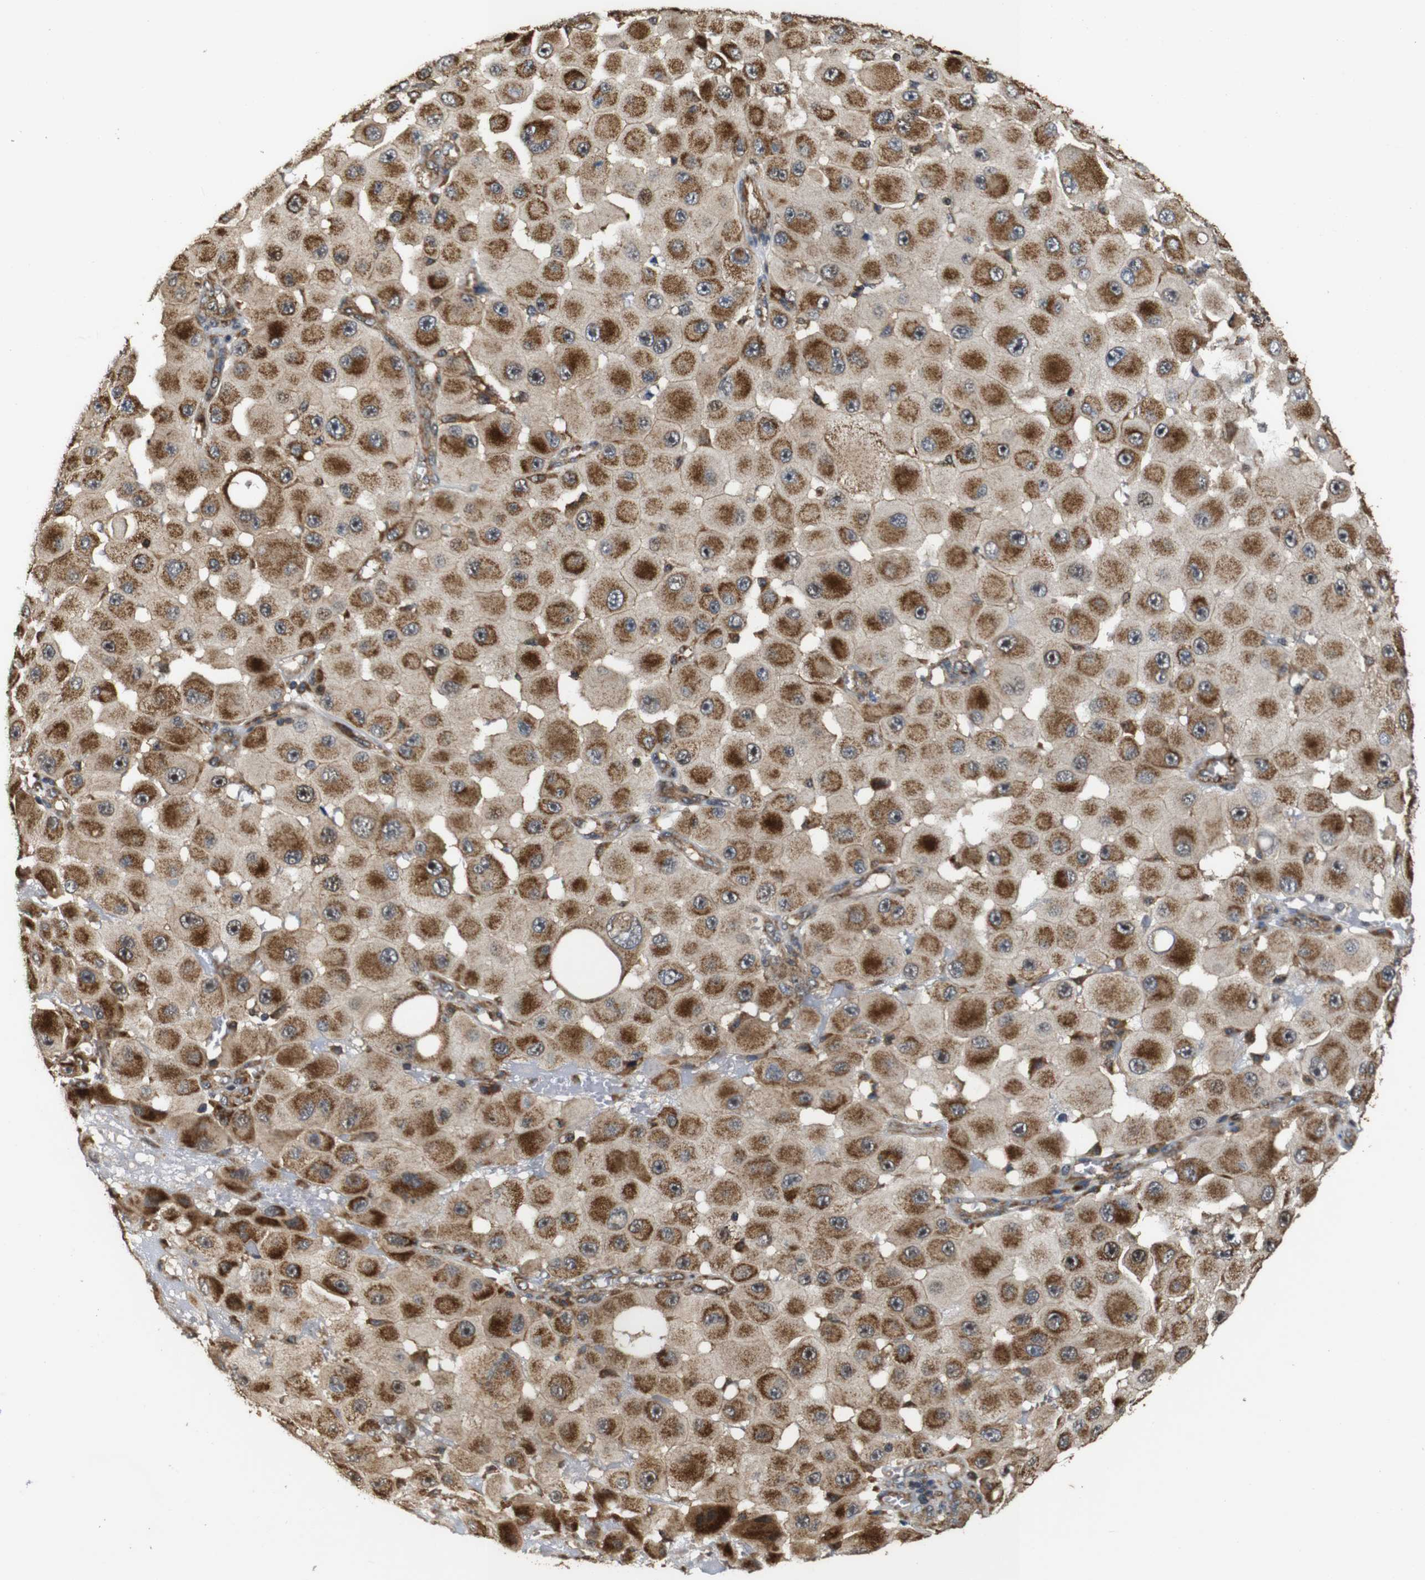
{"staining": {"intensity": "strong", "quantity": "25%-75%", "location": "cytoplasmic/membranous"}, "tissue": "melanoma", "cell_type": "Tumor cells", "image_type": "cancer", "snomed": [{"axis": "morphology", "description": "Malignant melanoma, NOS"}, {"axis": "topography", "description": "Skin"}], "caption": "Melanoma was stained to show a protein in brown. There is high levels of strong cytoplasmic/membranous expression in about 25%-75% of tumor cells. The protein of interest is shown in brown color, while the nuclei are stained blue.", "gene": "SNN", "patient": {"sex": "female", "age": 81}}